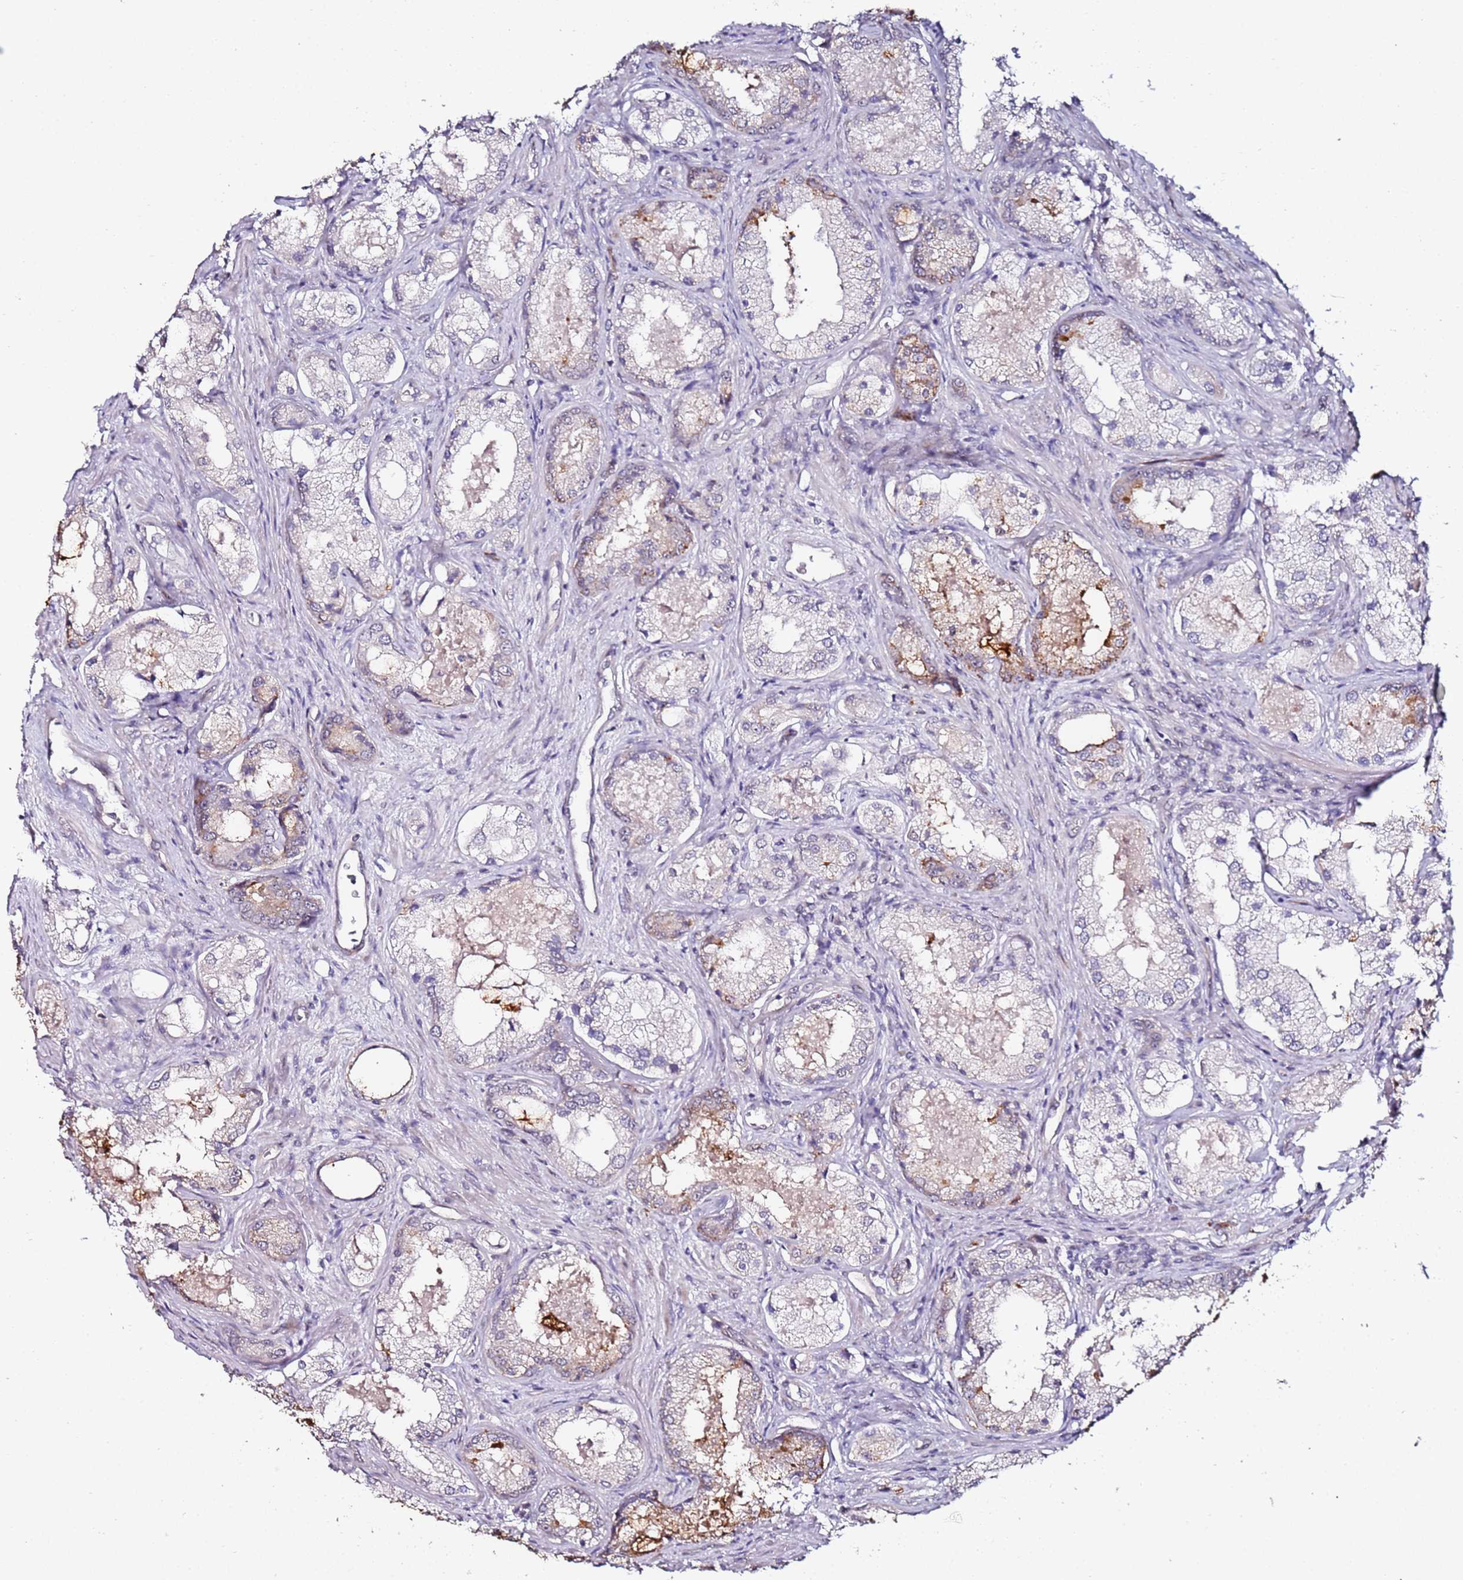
{"staining": {"intensity": "moderate", "quantity": "25%-75%", "location": "cytoplasmic/membranous"}, "tissue": "prostate cancer", "cell_type": "Tumor cells", "image_type": "cancer", "snomed": [{"axis": "morphology", "description": "Adenocarcinoma, Low grade"}, {"axis": "topography", "description": "Prostate"}], "caption": "This is a micrograph of IHC staining of prostate low-grade adenocarcinoma, which shows moderate expression in the cytoplasmic/membranous of tumor cells.", "gene": "DUSP28", "patient": {"sex": "male", "age": 68}}